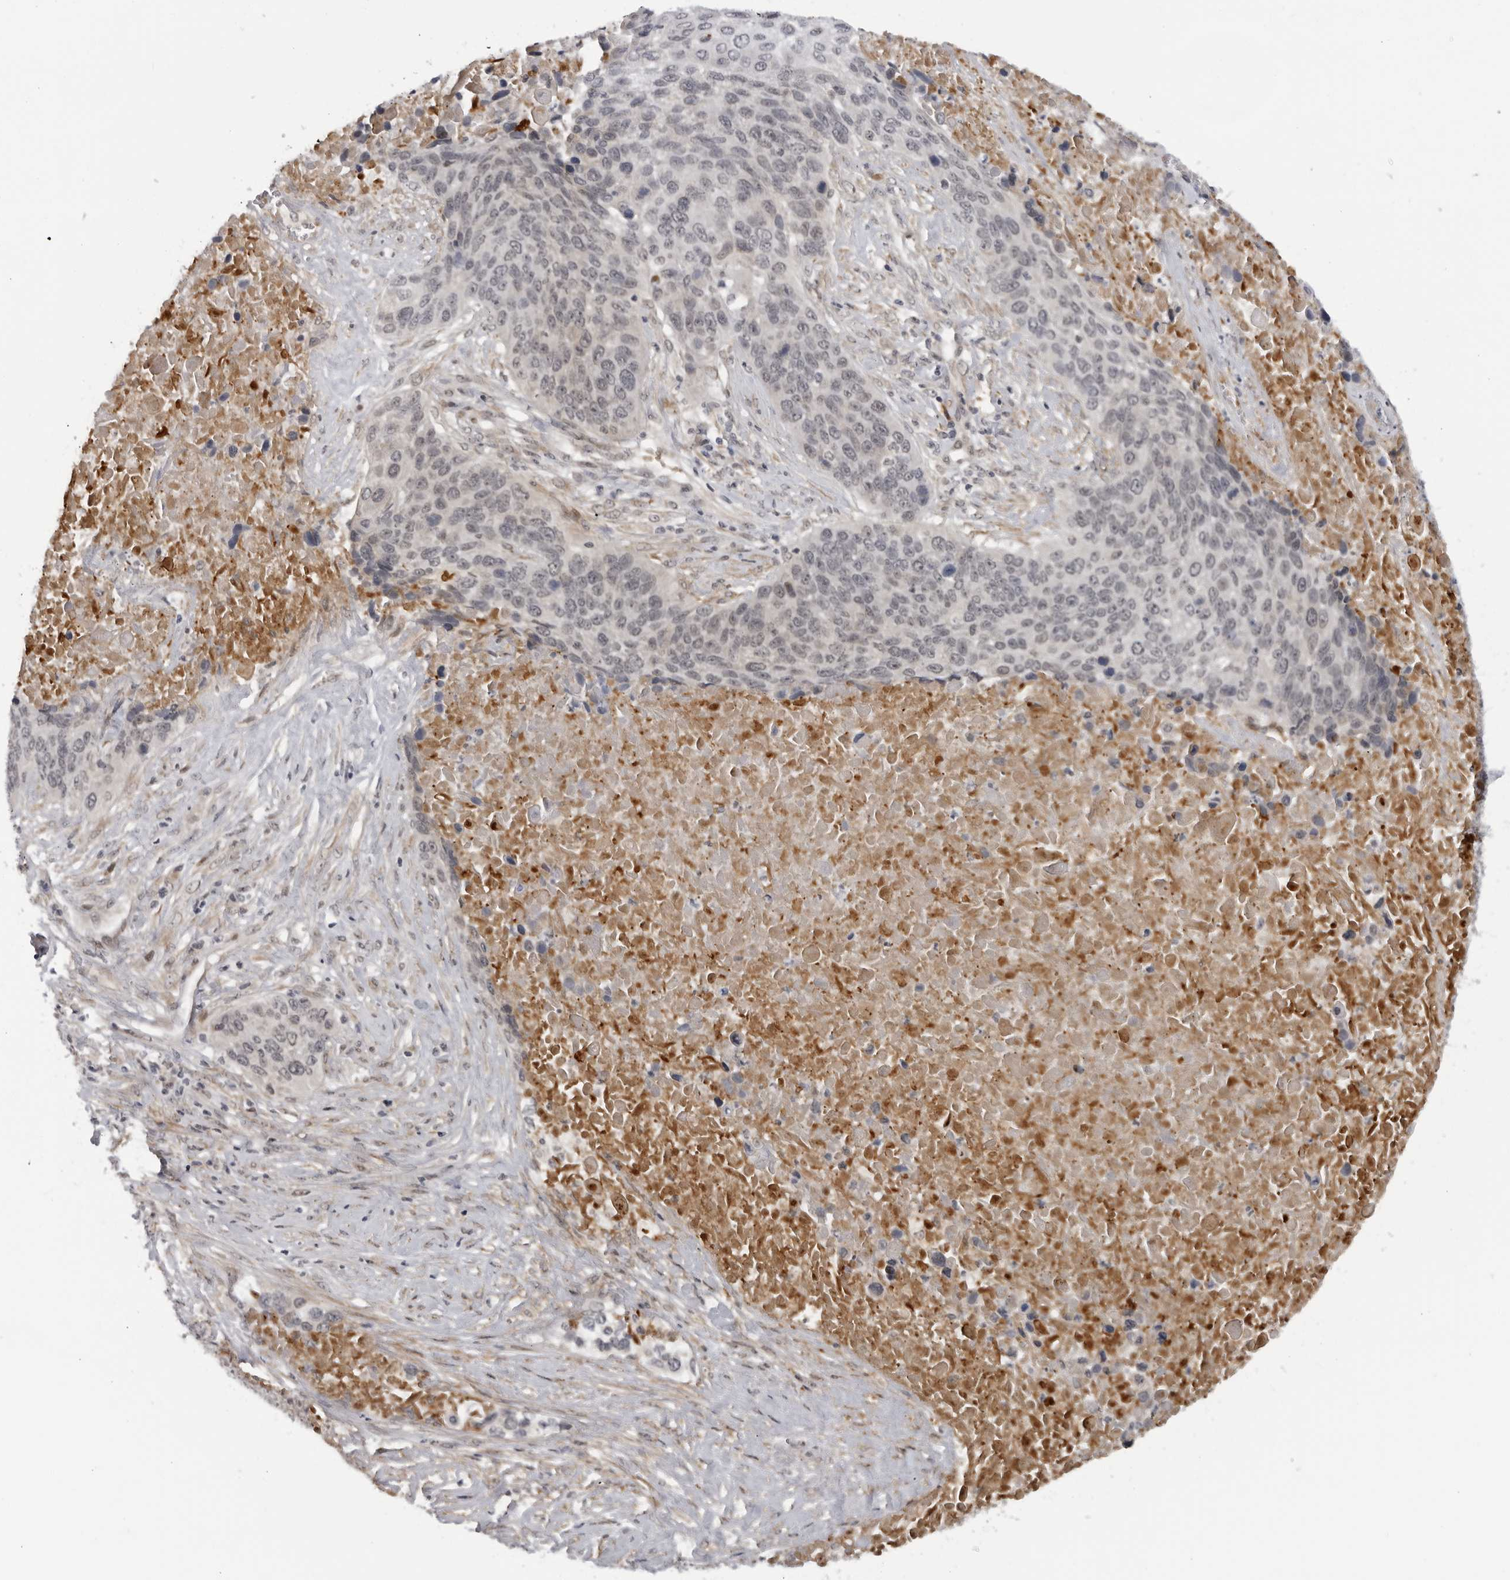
{"staining": {"intensity": "negative", "quantity": "none", "location": "none"}, "tissue": "lung cancer", "cell_type": "Tumor cells", "image_type": "cancer", "snomed": [{"axis": "morphology", "description": "Squamous cell carcinoma, NOS"}, {"axis": "topography", "description": "Lung"}], "caption": "Tumor cells are negative for protein expression in human lung cancer (squamous cell carcinoma).", "gene": "ALPK2", "patient": {"sex": "male", "age": 66}}